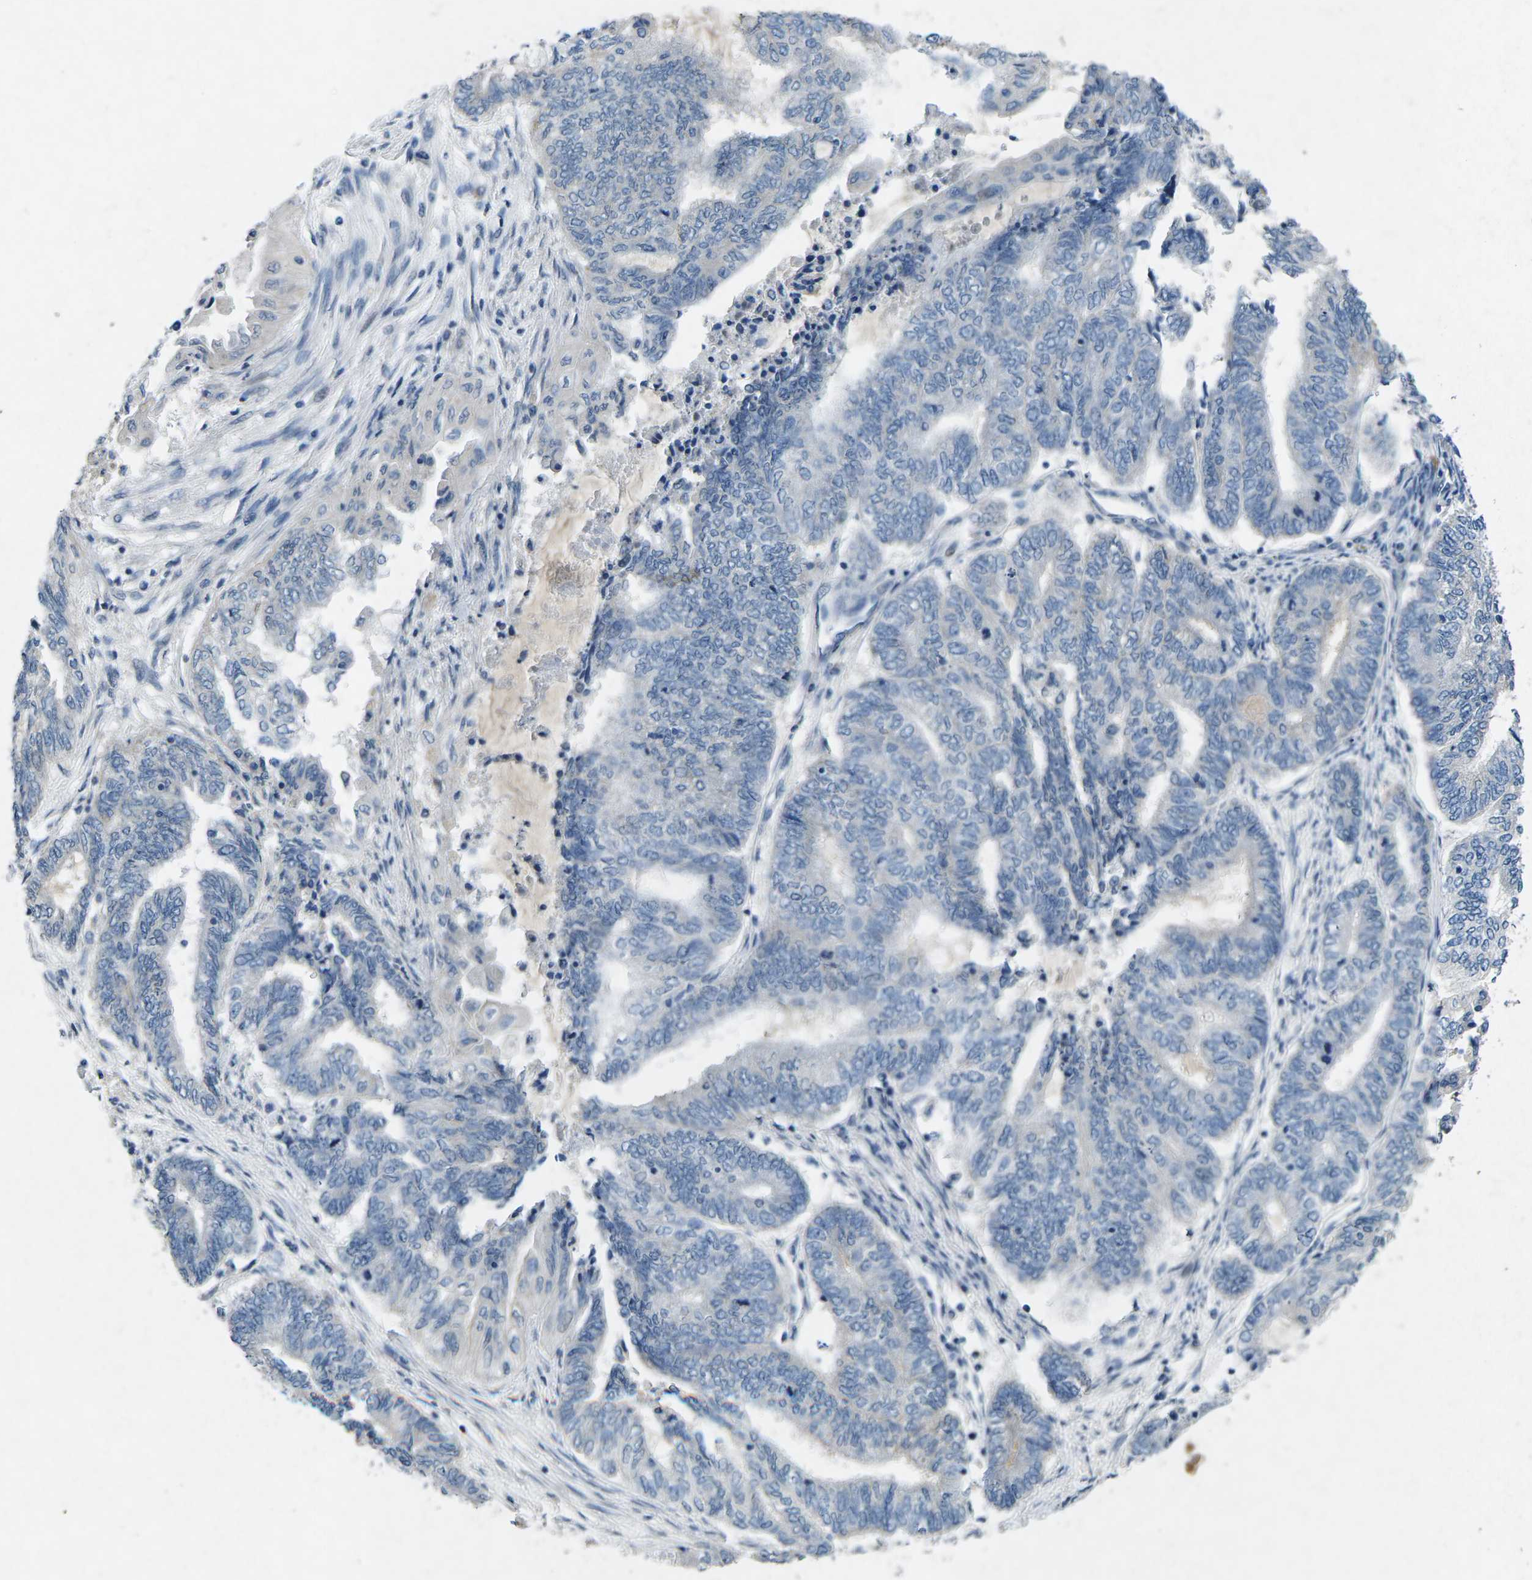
{"staining": {"intensity": "negative", "quantity": "none", "location": "none"}, "tissue": "endometrial cancer", "cell_type": "Tumor cells", "image_type": "cancer", "snomed": [{"axis": "morphology", "description": "Adenocarcinoma, NOS"}, {"axis": "topography", "description": "Uterus"}, {"axis": "topography", "description": "Endometrium"}], "caption": "Endometrial adenocarcinoma was stained to show a protein in brown. There is no significant positivity in tumor cells.", "gene": "PLG", "patient": {"sex": "female", "age": 70}}